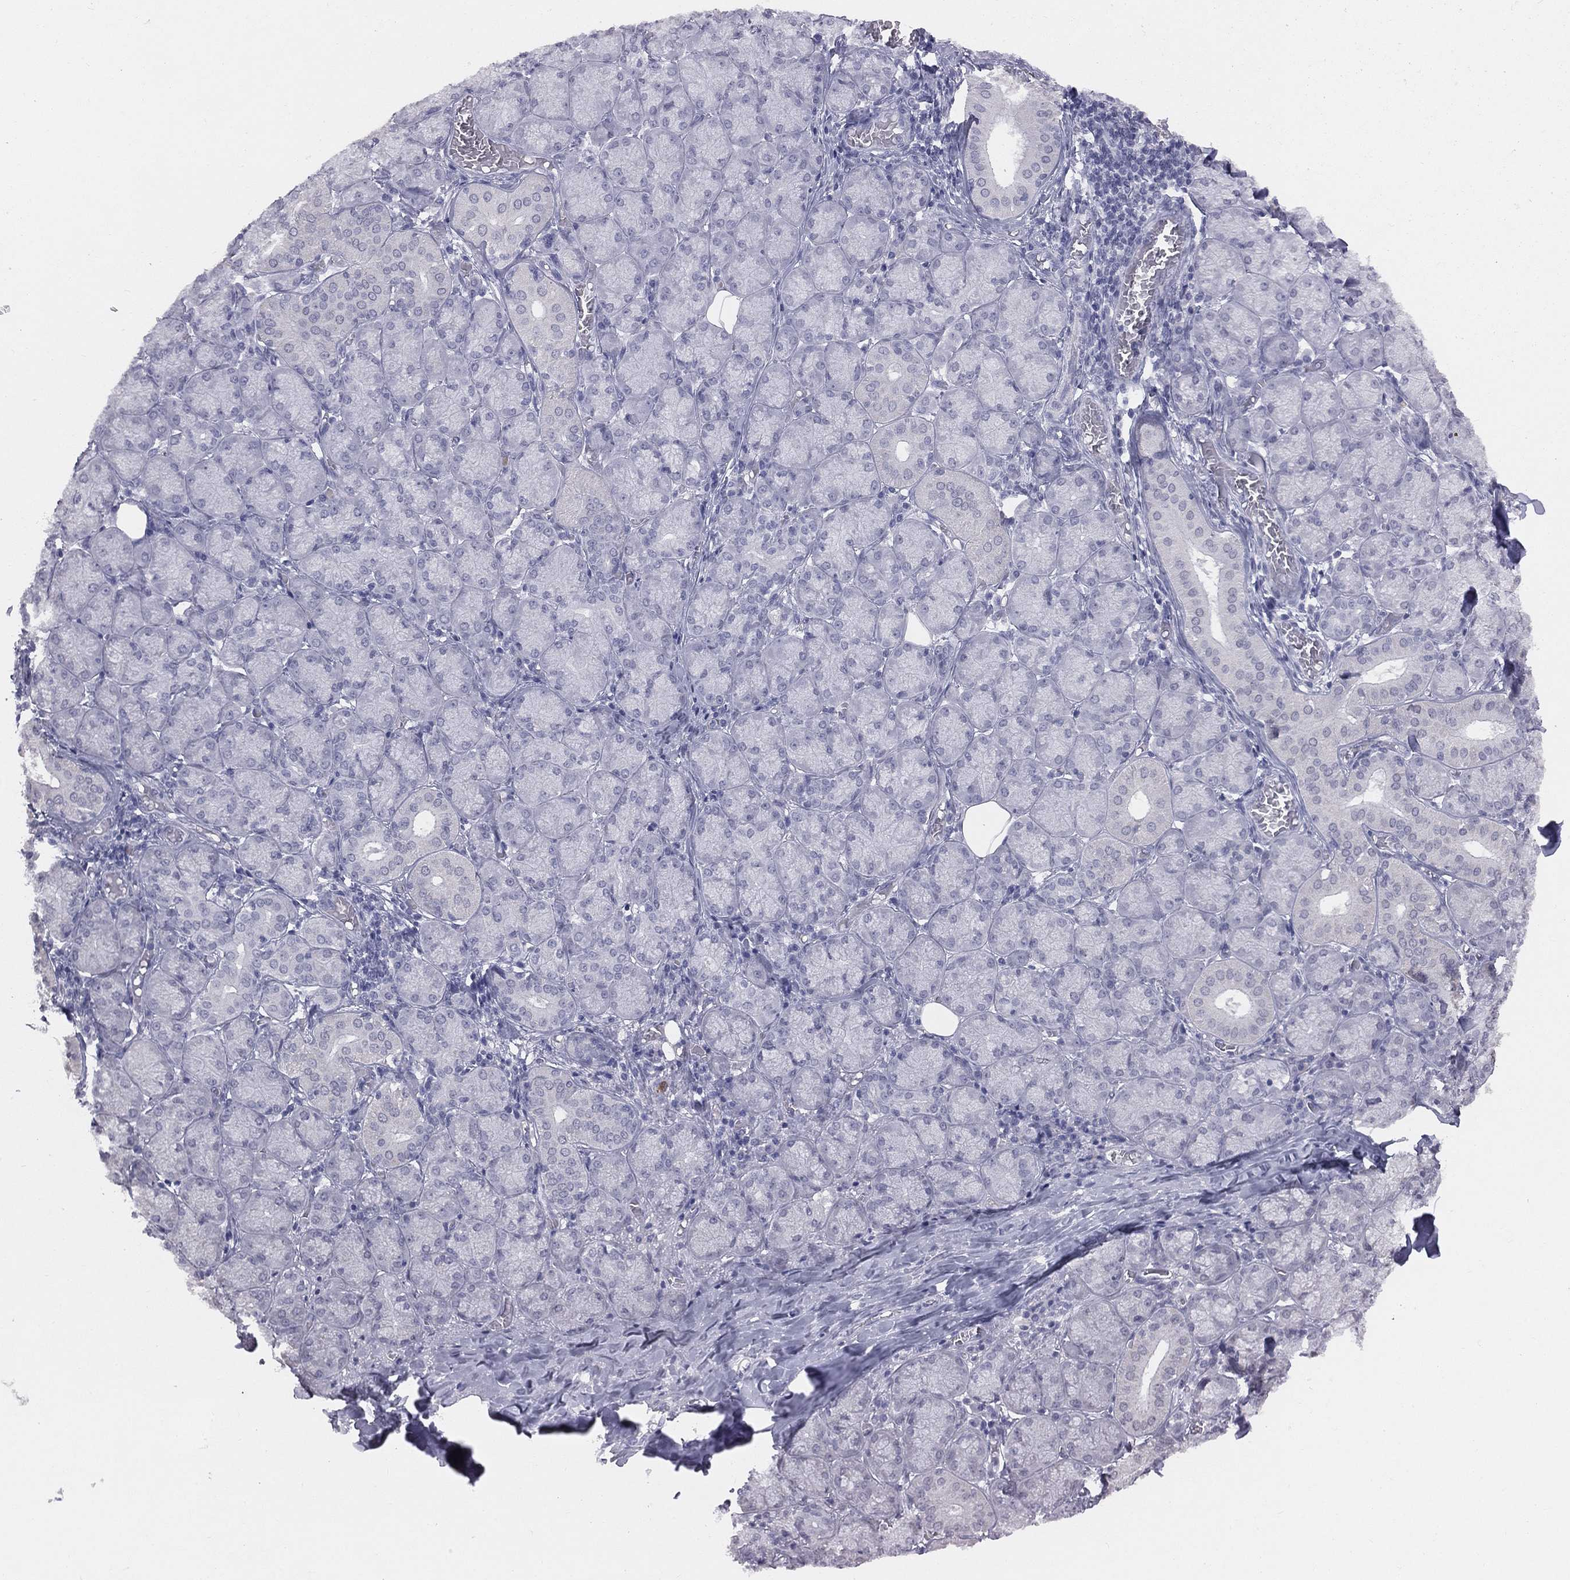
{"staining": {"intensity": "negative", "quantity": "none", "location": "none"}, "tissue": "salivary gland", "cell_type": "Glandular cells", "image_type": "normal", "snomed": [{"axis": "morphology", "description": "Normal tissue, NOS"}, {"axis": "topography", "description": "Salivary gland"}, {"axis": "topography", "description": "Peripheral nerve tissue"}], "caption": "DAB immunohistochemical staining of unremarkable salivary gland demonstrates no significant positivity in glandular cells. The staining was performed using DAB (3,3'-diaminobenzidine) to visualize the protein expression in brown, while the nuclei were stained in blue with hematoxylin (Magnification: 20x).", "gene": "DMKN", "patient": {"sex": "female", "age": 24}}